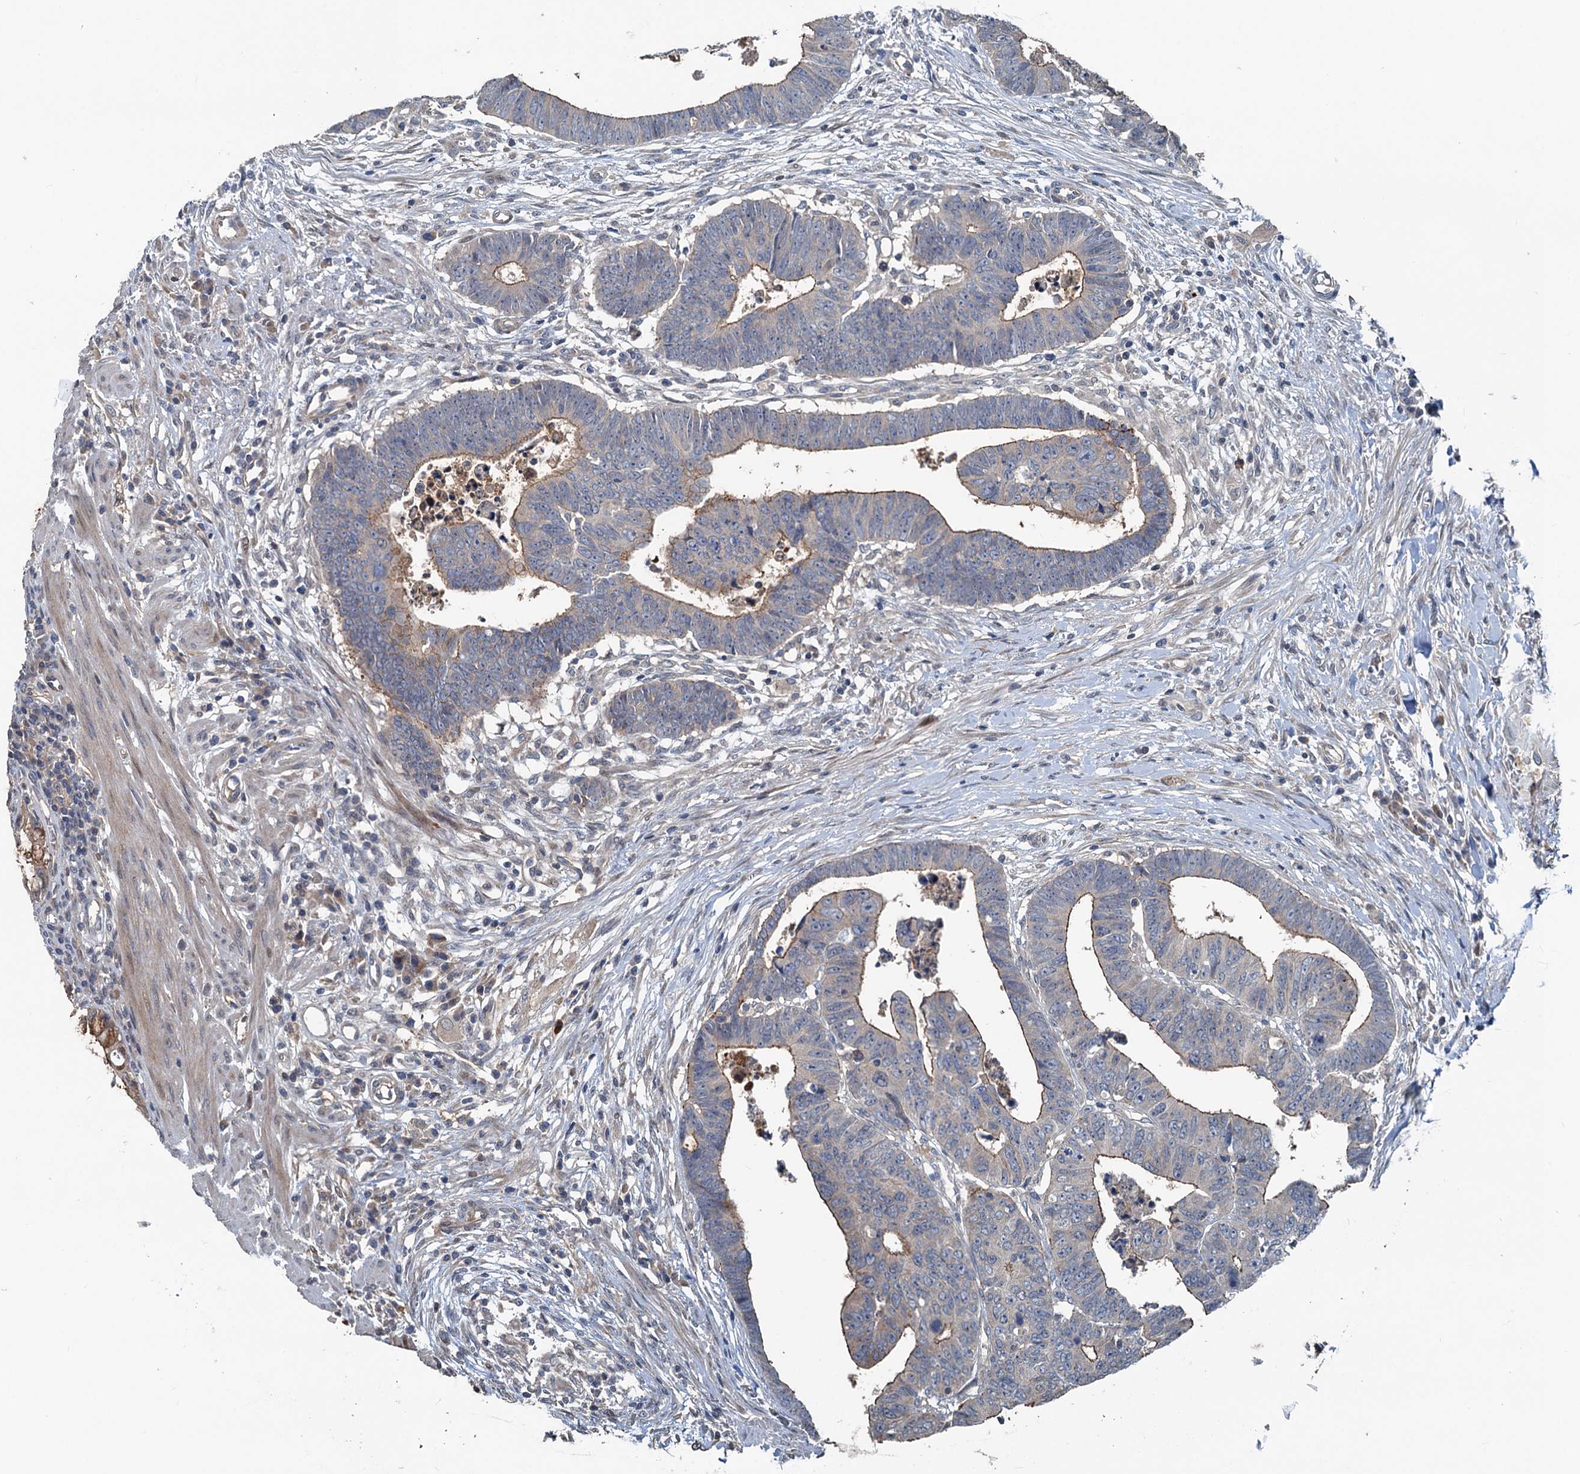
{"staining": {"intensity": "moderate", "quantity": "25%-75%", "location": "cytoplasmic/membranous"}, "tissue": "colorectal cancer", "cell_type": "Tumor cells", "image_type": "cancer", "snomed": [{"axis": "morphology", "description": "Normal tissue, NOS"}, {"axis": "morphology", "description": "Adenocarcinoma, NOS"}, {"axis": "topography", "description": "Rectum"}], "caption": "High-magnification brightfield microscopy of colorectal cancer (adenocarcinoma) stained with DAB (3,3'-diaminobenzidine) (brown) and counterstained with hematoxylin (blue). tumor cells exhibit moderate cytoplasmic/membranous staining is identified in about25%-75% of cells.", "gene": "TEDC1", "patient": {"sex": "female", "age": 65}}